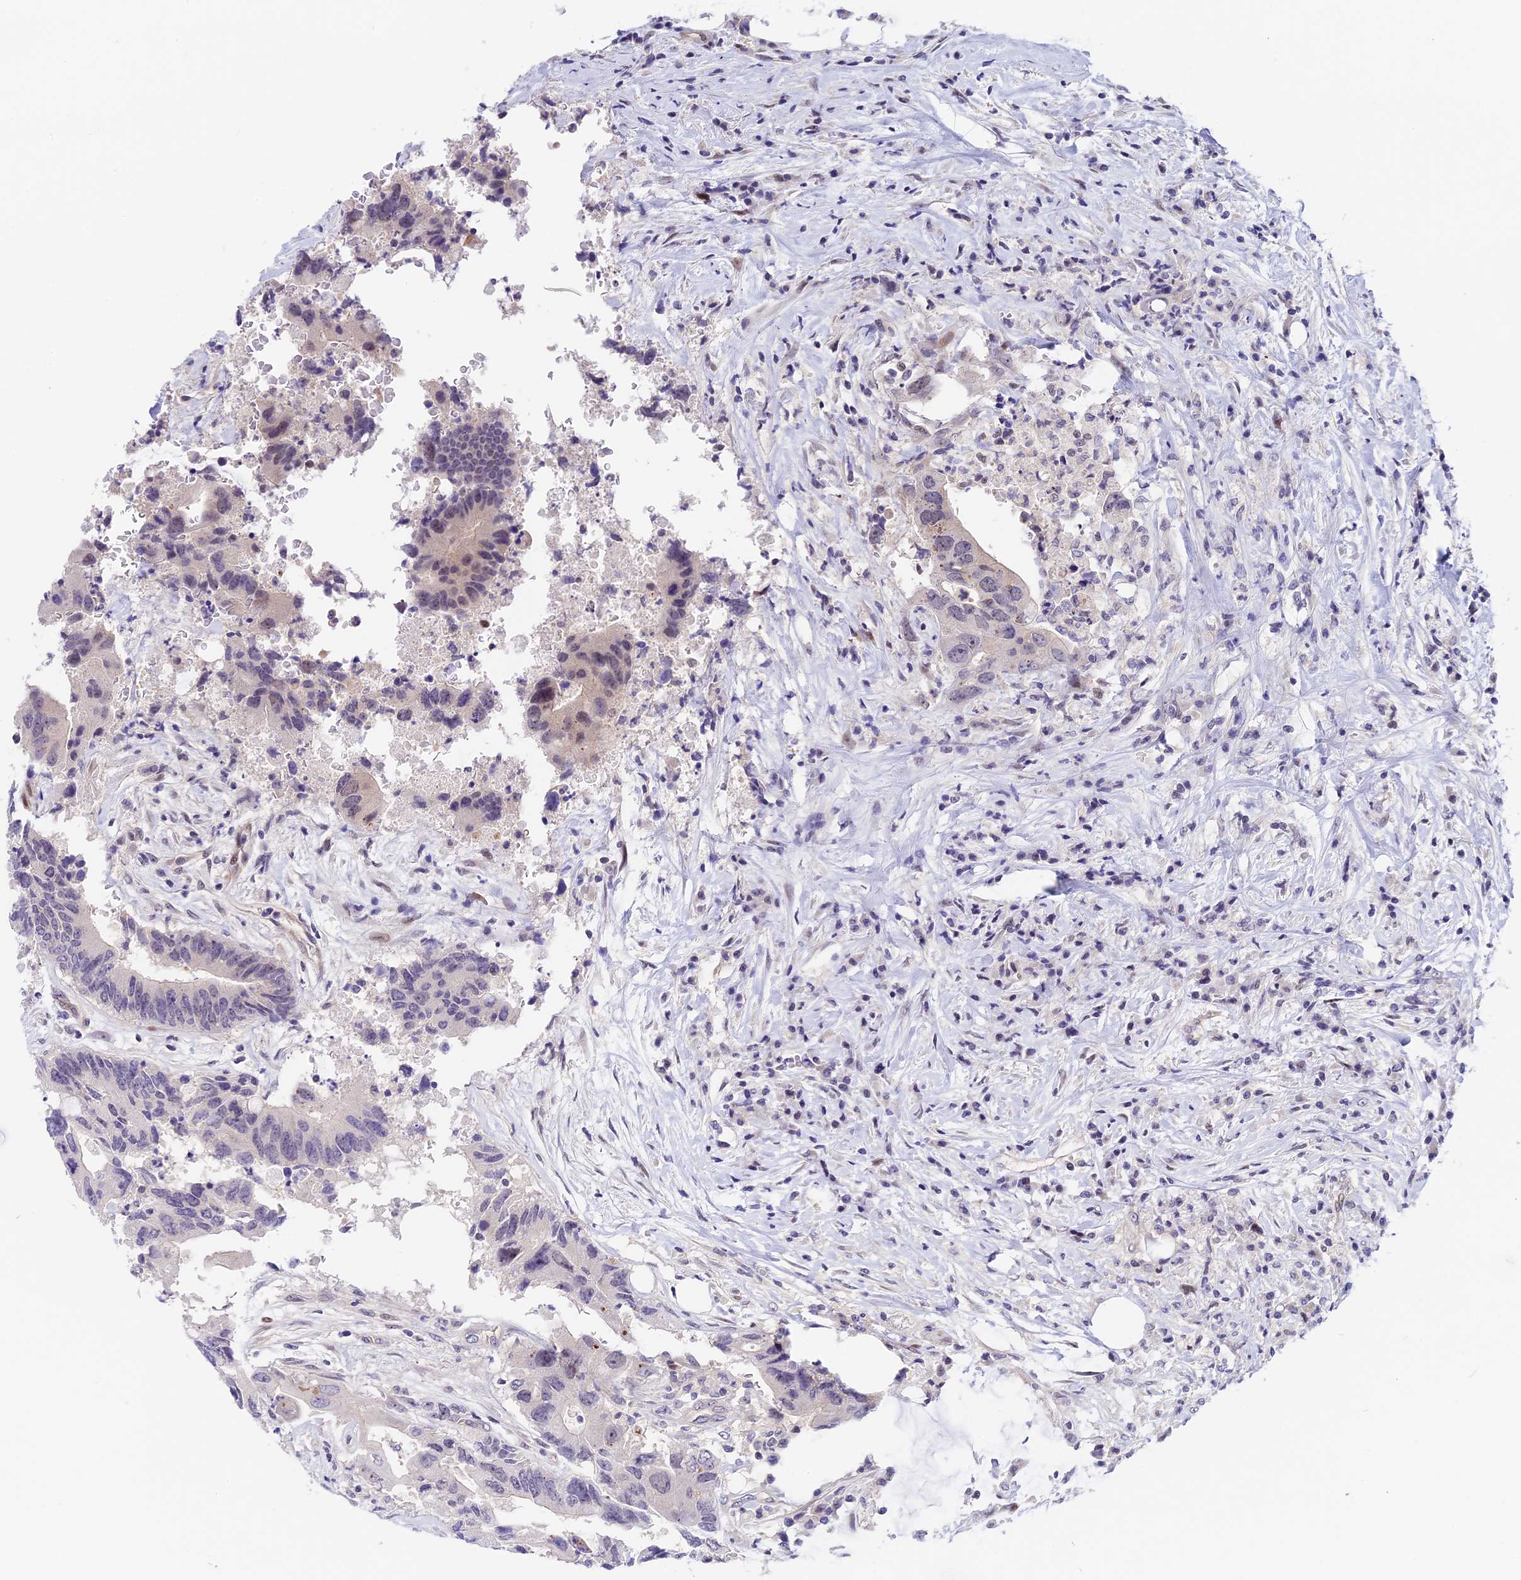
{"staining": {"intensity": "negative", "quantity": "none", "location": "none"}, "tissue": "colorectal cancer", "cell_type": "Tumor cells", "image_type": "cancer", "snomed": [{"axis": "morphology", "description": "Adenocarcinoma, NOS"}, {"axis": "topography", "description": "Colon"}], "caption": "This is an immunohistochemistry histopathology image of human adenocarcinoma (colorectal). There is no positivity in tumor cells.", "gene": "MIDN", "patient": {"sex": "male", "age": 71}}